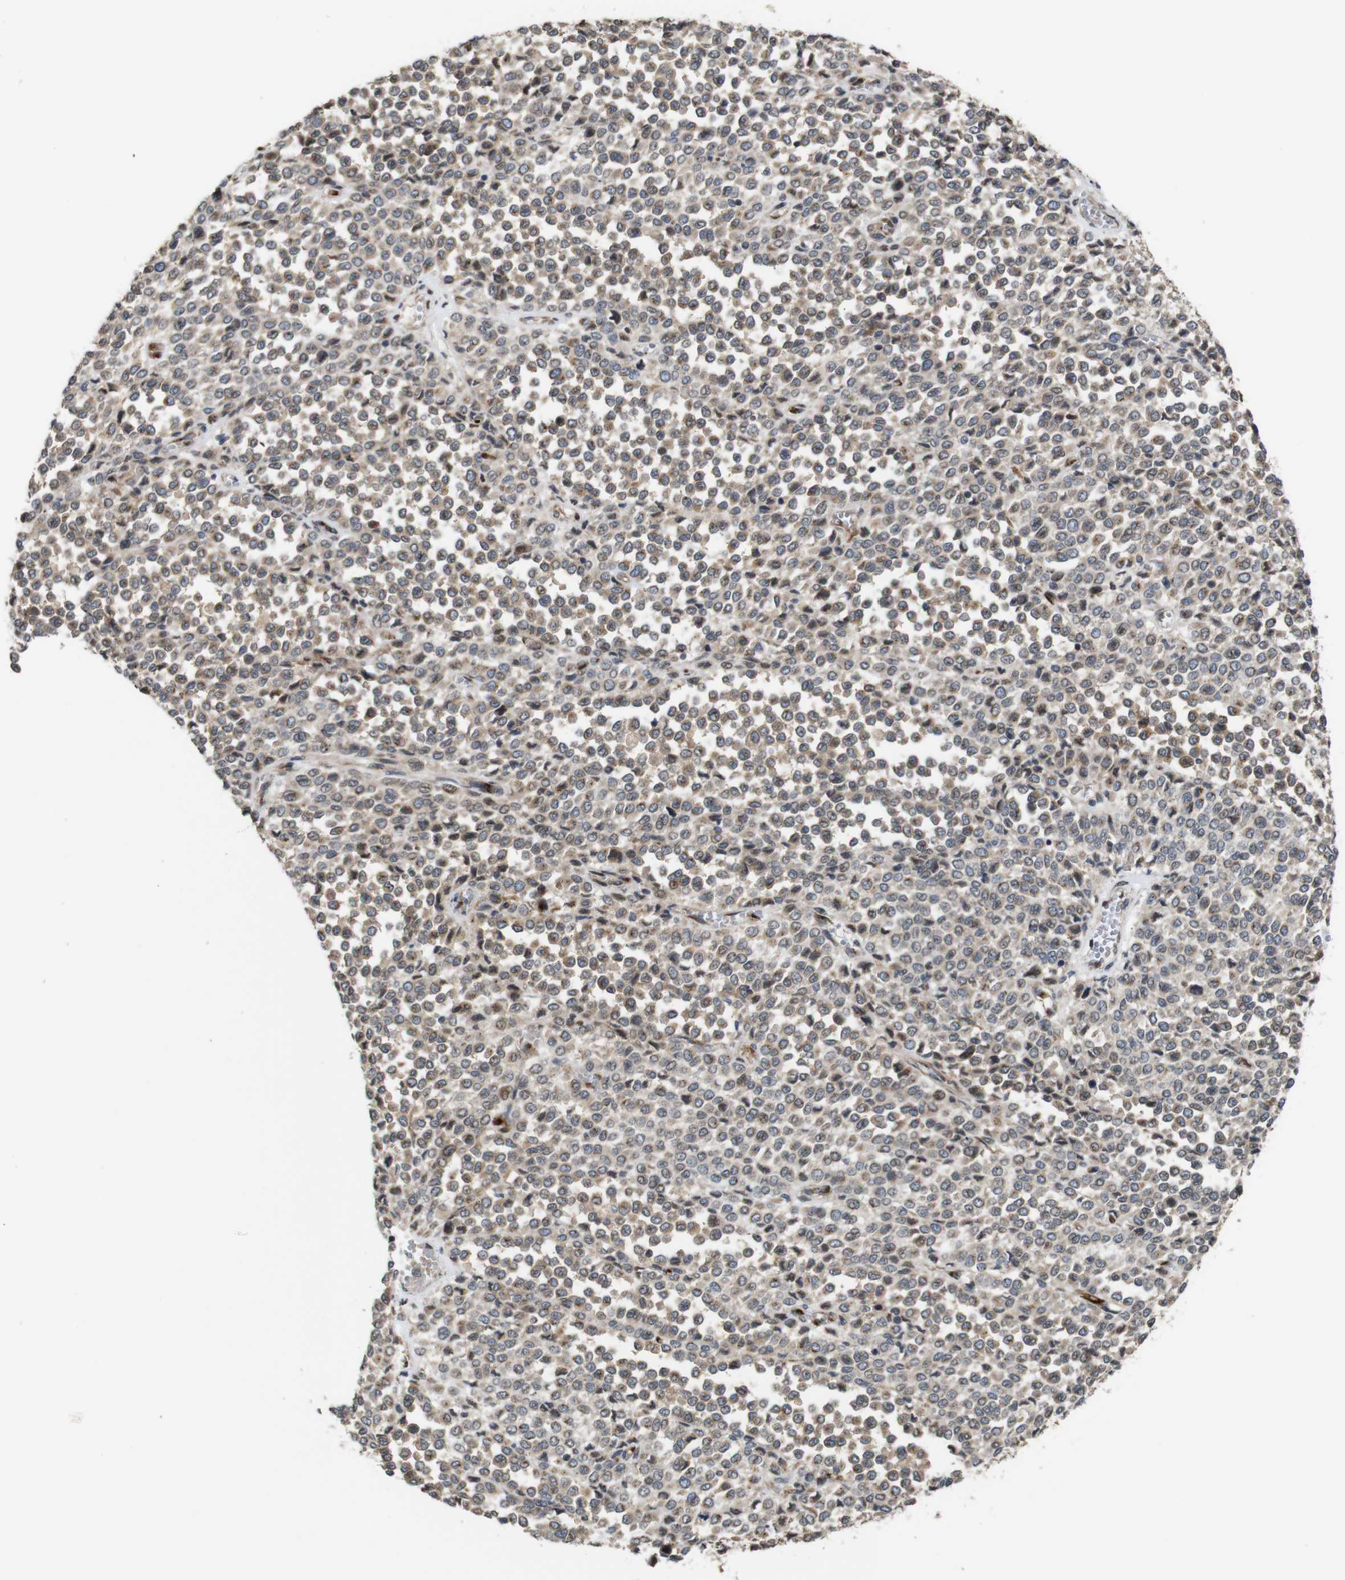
{"staining": {"intensity": "weak", "quantity": ">75%", "location": "cytoplasmic/membranous"}, "tissue": "melanoma", "cell_type": "Tumor cells", "image_type": "cancer", "snomed": [{"axis": "morphology", "description": "Malignant melanoma, Metastatic site"}, {"axis": "topography", "description": "Pancreas"}], "caption": "Protein expression analysis of human malignant melanoma (metastatic site) reveals weak cytoplasmic/membranous expression in about >75% of tumor cells.", "gene": "EFCAB14", "patient": {"sex": "female", "age": 30}}